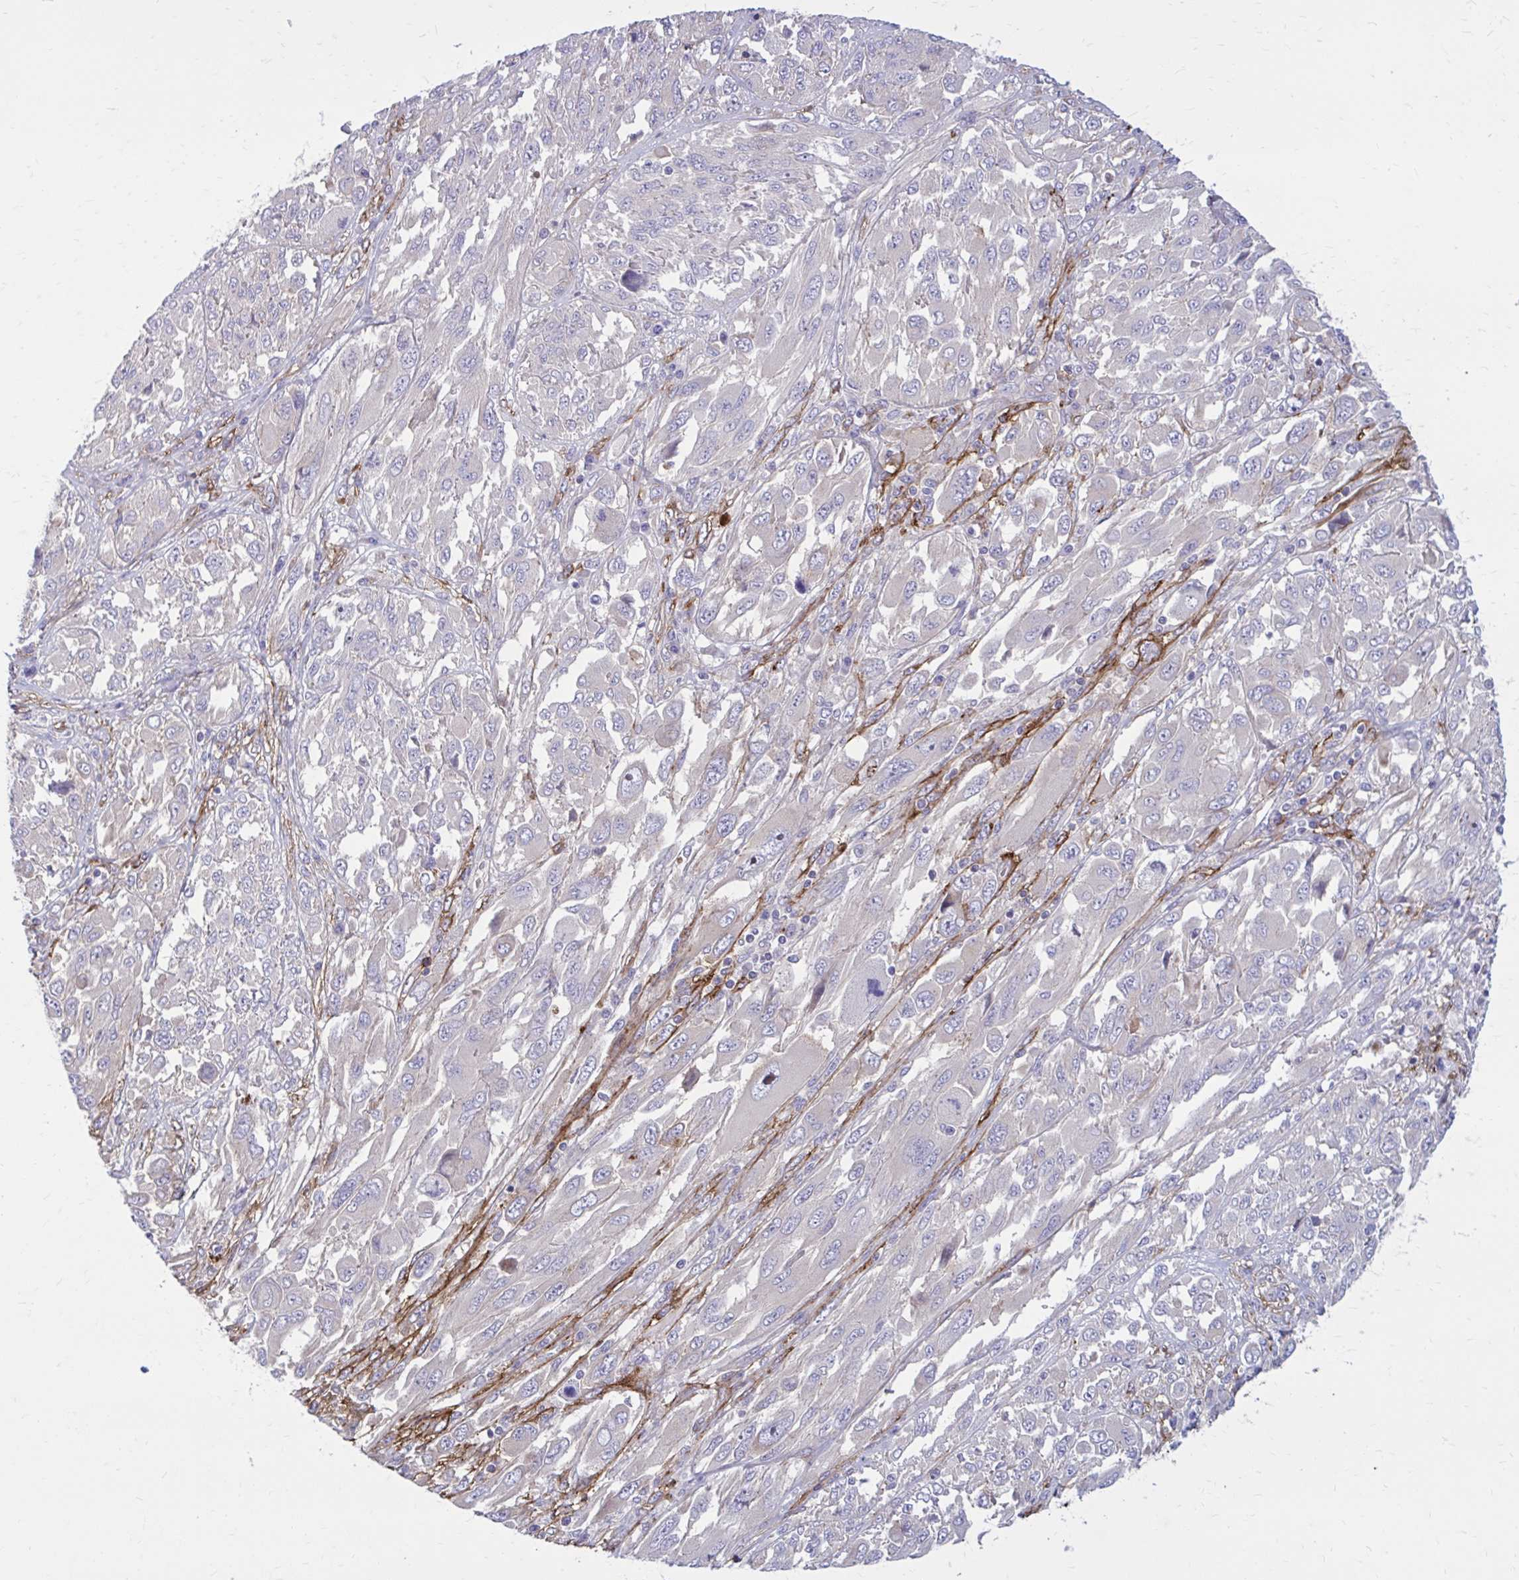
{"staining": {"intensity": "negative", "quantity": "none", "location": "none"}, "tissue": "melanoma", "cell_type": "Tumor cells", "image_type": "cancer", "snomed": [{"axis": "morphology", "description": "Malignant melanoma, NOS"}, {"axis": "topography", "description": "Skin"}], "caption": "Tumor cells show no significant protein staining in malignant melanoma. The staining is performed using DAB brown chromogen with nuclei counter-stained in using hematoxylin.", "gene": "FAP", "patient": {"sex": "female", "age": 91}}